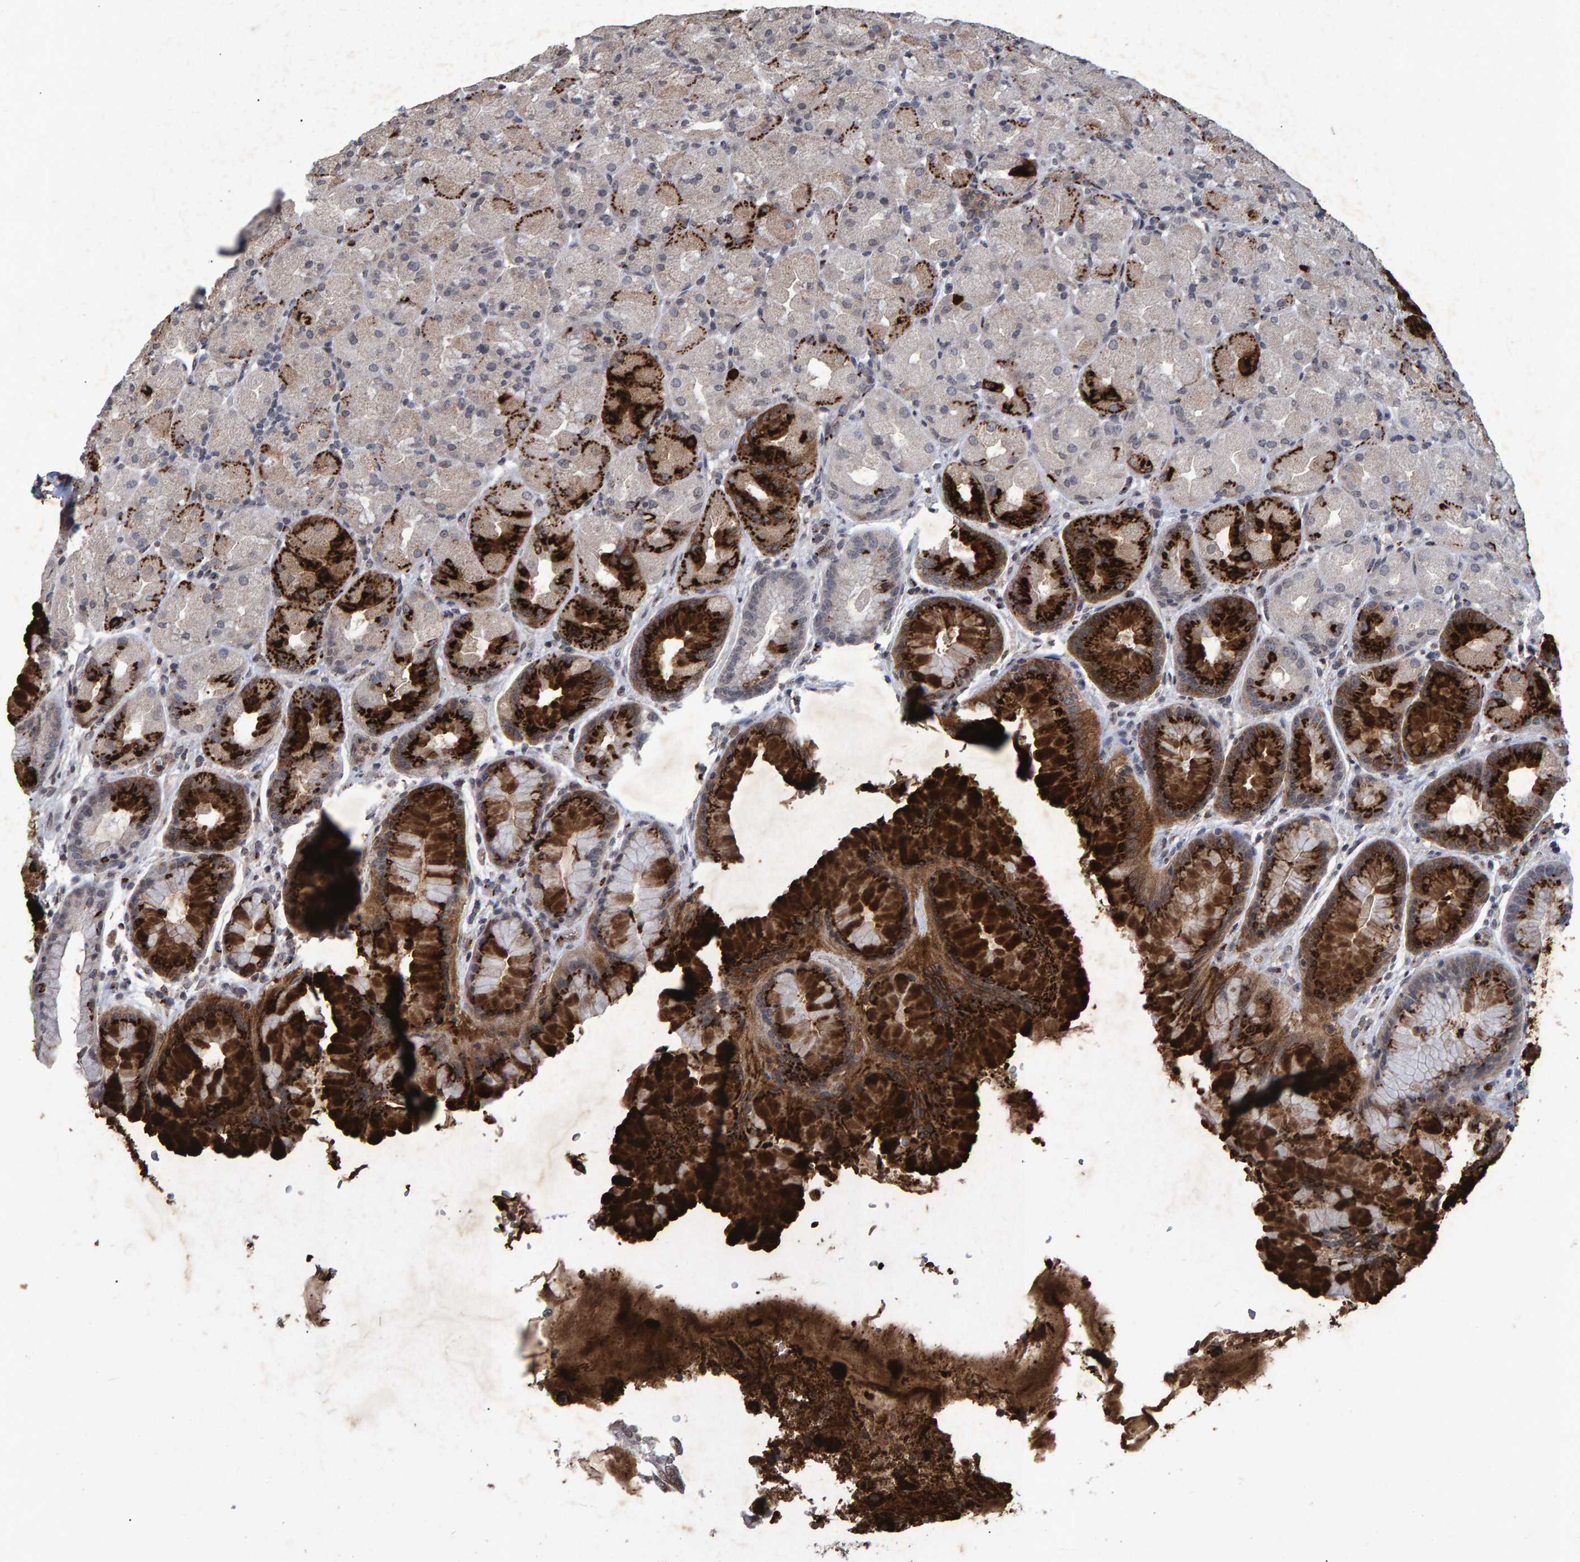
{"staining": {"intensity": "strong", "quantity": "25%-75%", "location": "cytoplasmic/membranous"}, "tissue": "stomach", "cell_type": "Glandular cells", "image_type": "normal", "snomed": [{"axis": "morphology", "description": "Normal tissue, NOS"}, {"axis": "topography", "description": "Stomach, upper"}, {"axis": "topography", "description": "Stomach"}], "caption": "Protein staining of unremarkable stomach exhibits strong cytoplasmic/membranous expression in approximately 25%-75% of glandular cells.", "gene": "GALC", "patient": {"sex": "male", "age": 48}}